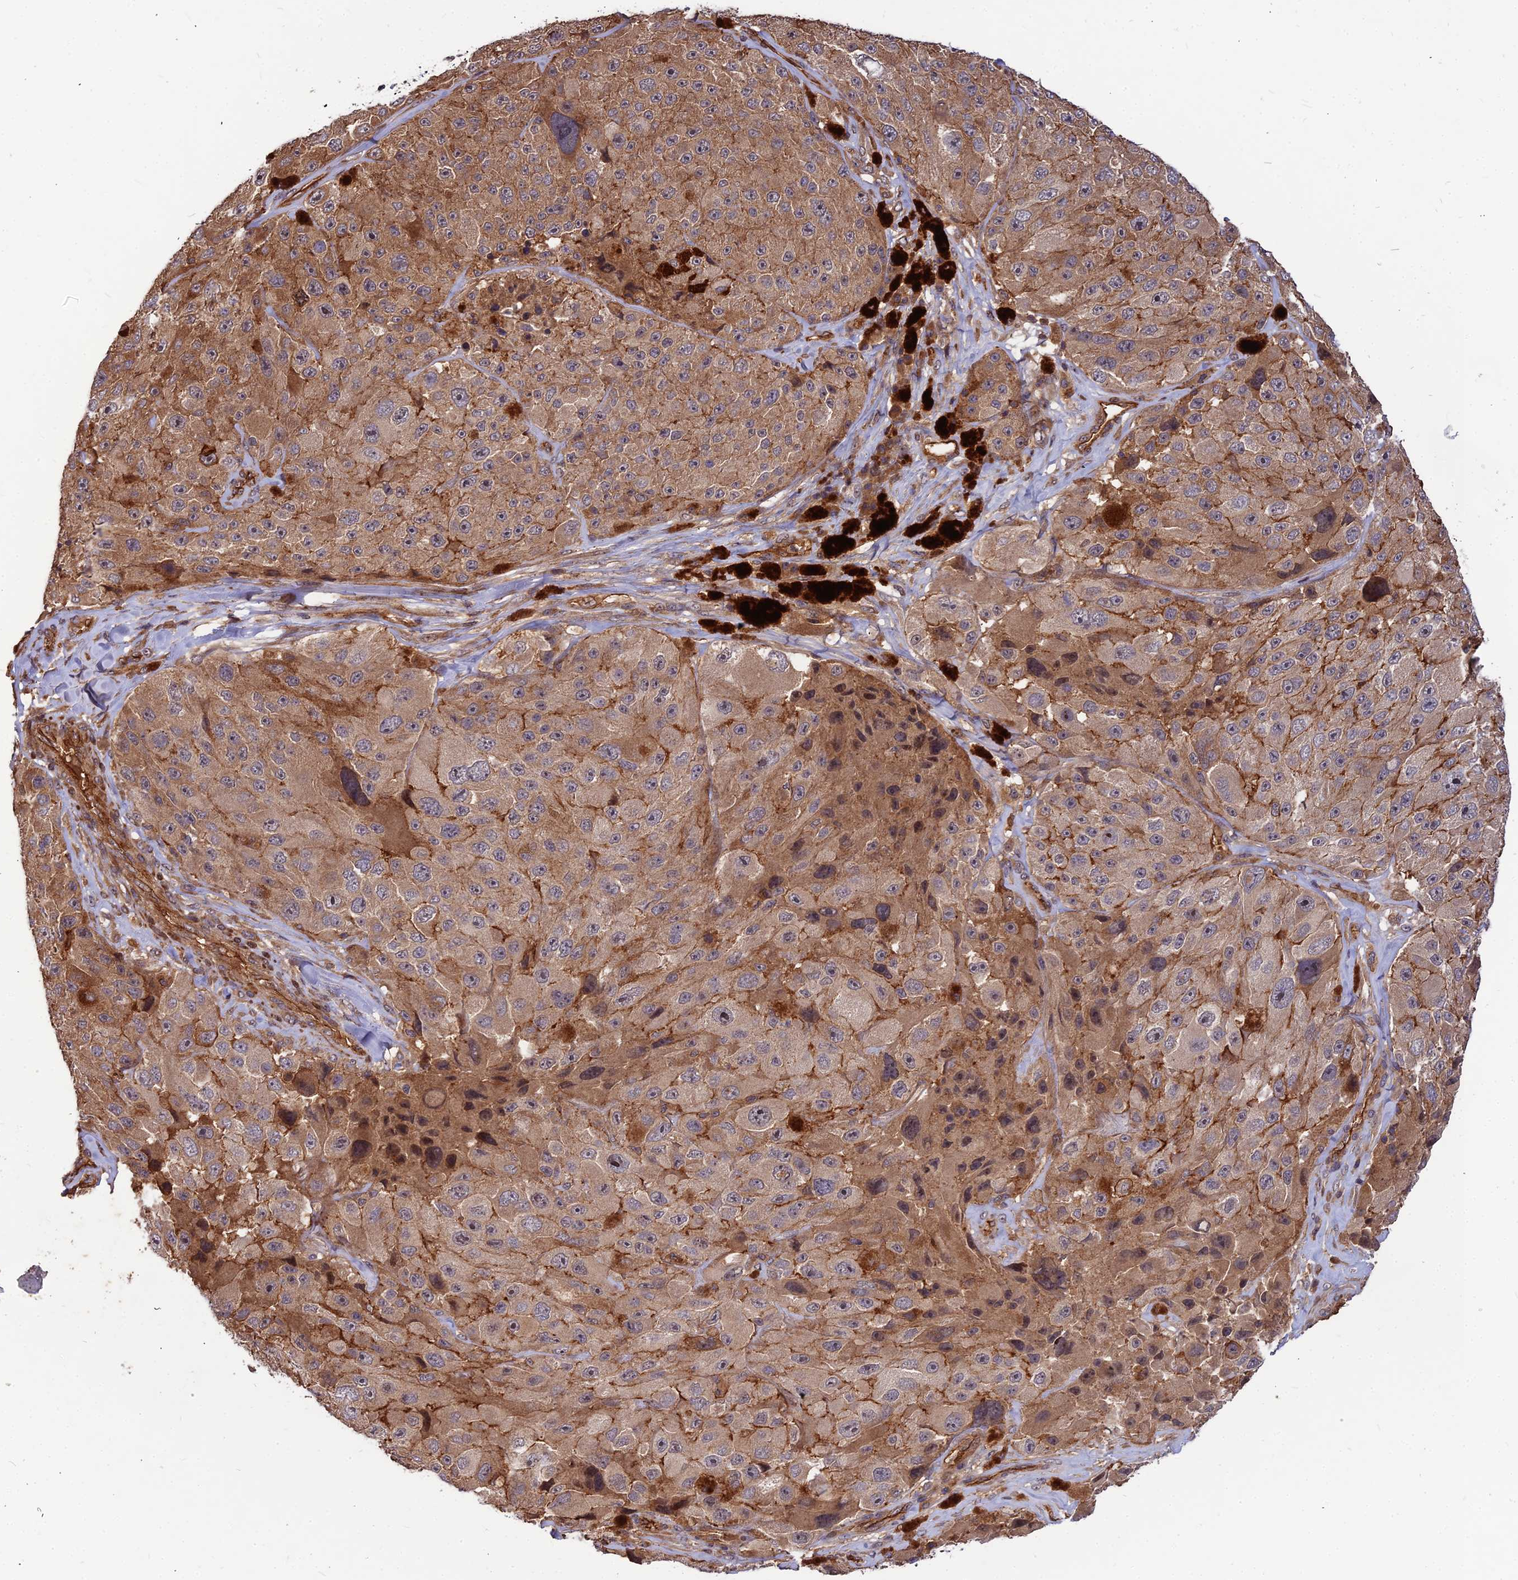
{"staining": {"intensity": "moderate", "quantity": ">75%", "location": "cytoplasmic/membranous"}, "tissue": "melanoma", "cell_type": "Tumor cells", "image_type": "cancer", "snomed": [{"axis": "morphology", "description": "Malignant melanoma, Metastatic site"}, {"axis": "topography", "description": "Lymph node"}], "caption": "Immunohistochemical staining of malignant melanoma (metastatic site) shows medium levels of moderate cytoplasmic/membranous protein staining in approximately >75% of tumor cells.", "gene": "ZNF467", "patient": {"sex": "male", "age": 62}}